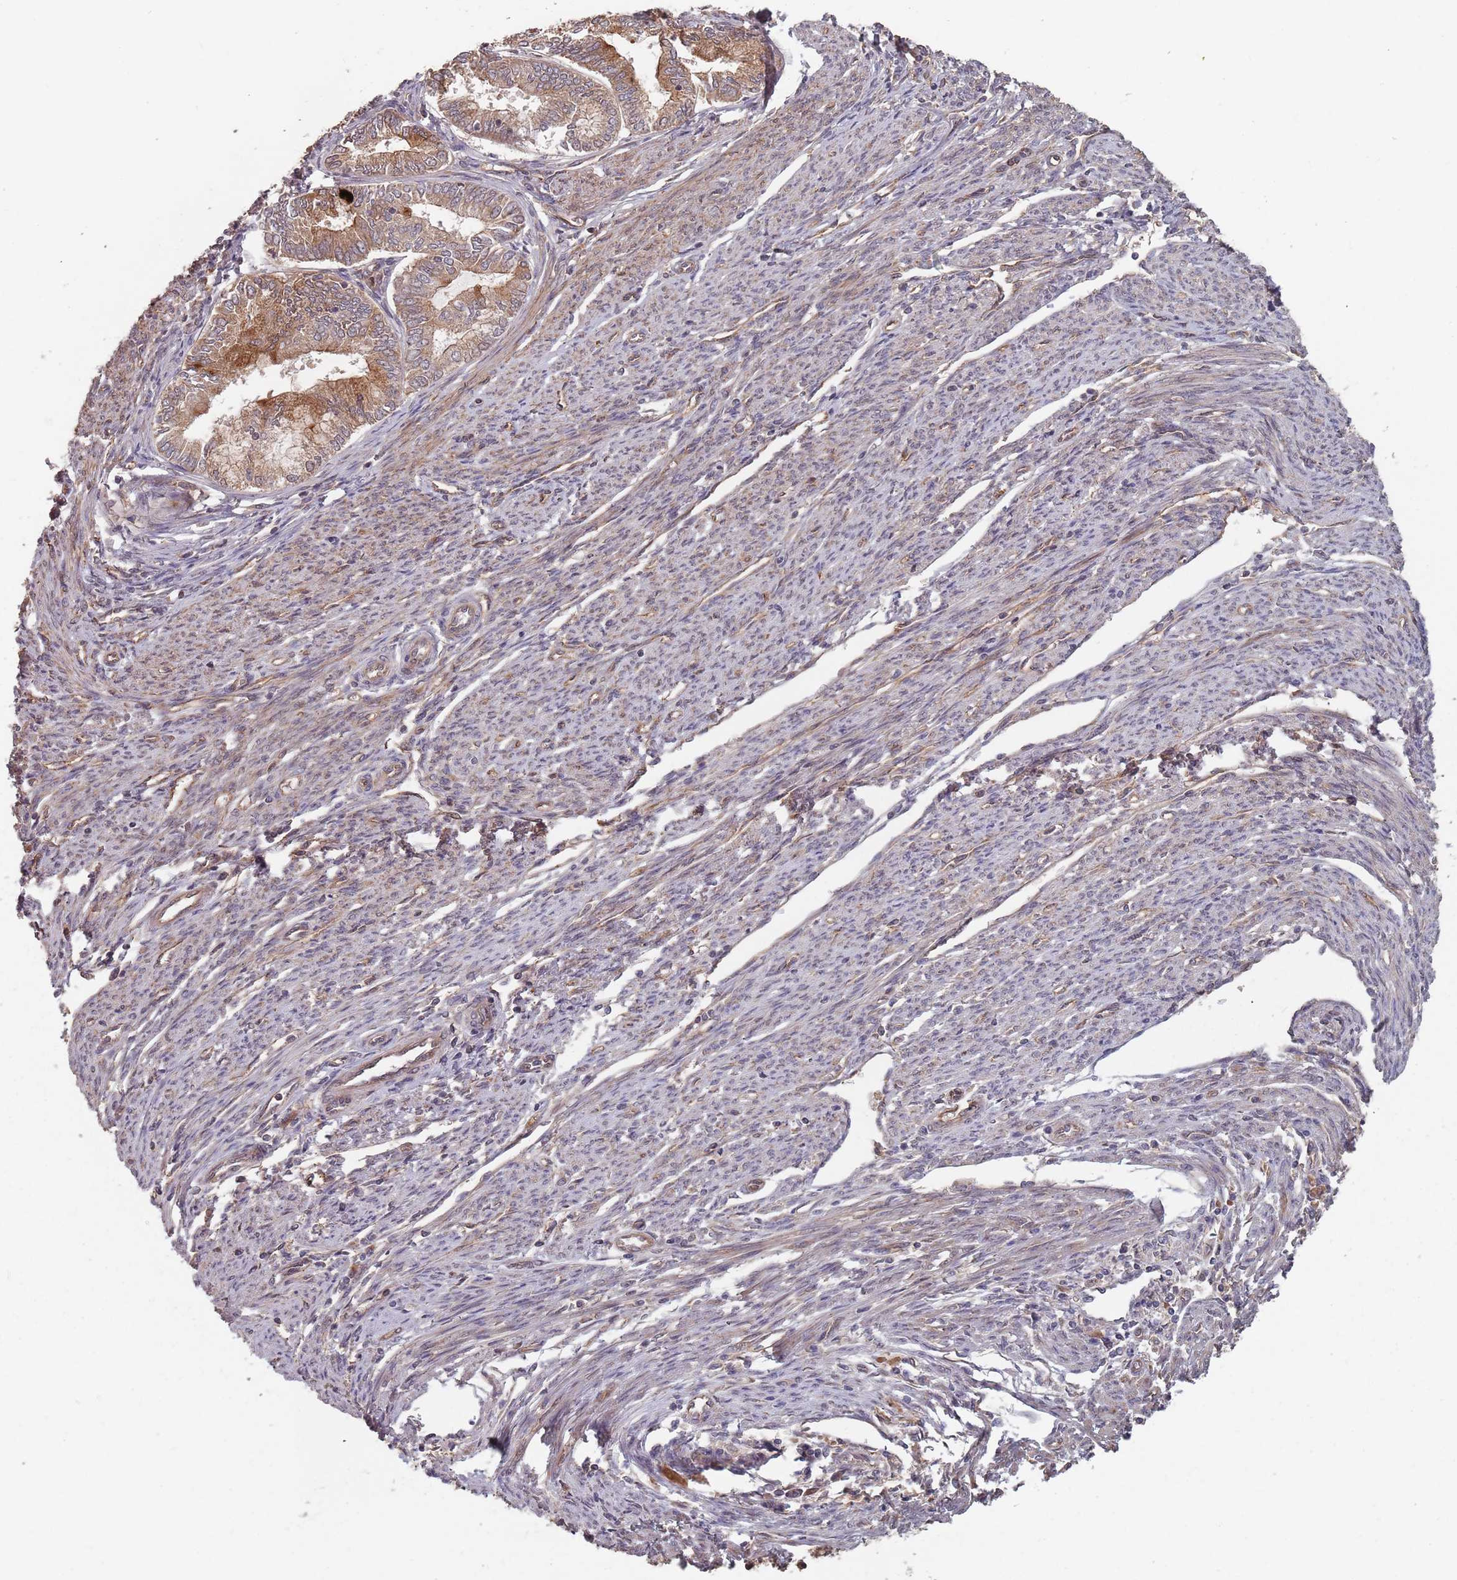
{"staining": {"intensity": "moderate", "quantity": "25%-75%", "location": "cytoplasmic/membranous"}, "tissue": "endometrial cancer", "cell_type": "Tumor cells", "image_type": "cancer", "snomed": [{"axis": "morphology", "description": "Adenocarcinoma, NOS"}, {"axis": "topography", "description": "Endometrium"}], "caption": "Protein staining of endometrial adenocarcinoma tissue exhibits moderate cytoplasmic/membranous positivity in about 25%-75% of tumor cells.", "gene": "C3orf14", "patient": {"sex": "female", "age": 79}}